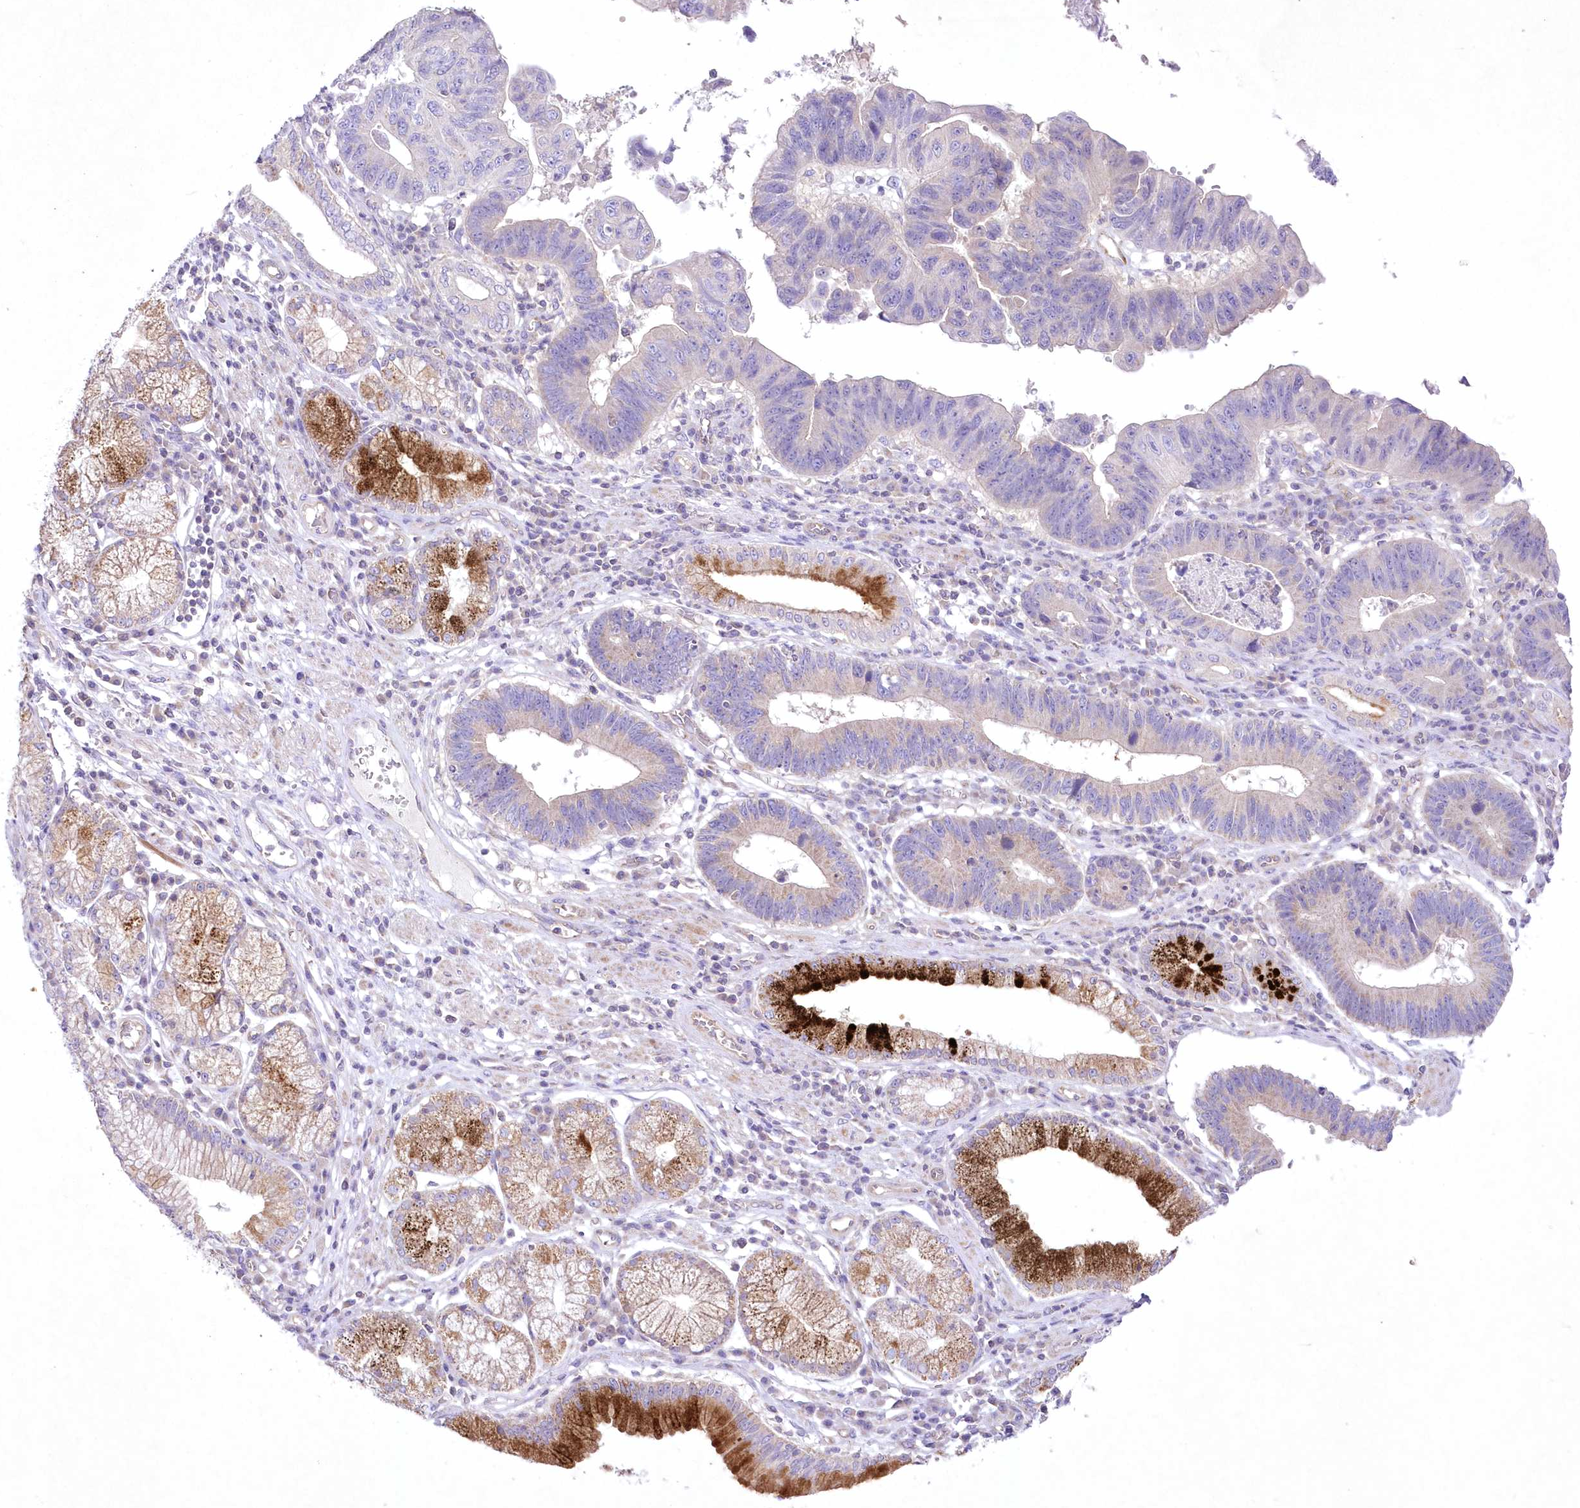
{"staining": {"intensity": "negative", "quantity": "none", "location": "none"}, "tissue": "stomach cancer", "cell_type": "Tumor cells", "image_type": "cancer", "snomed": [{"axis": "morphology", "description": "Adenocarcinoma, NOS"}, {"axis": "topography", "description": "Stomach"}], "caption": "This is an IHC photomicrograph of human stomach cancer (adenocarcinoma). There is no staining in tumor cells.", "gene": "ITSN2", "patient": {"sex": "male", "age": 59}}